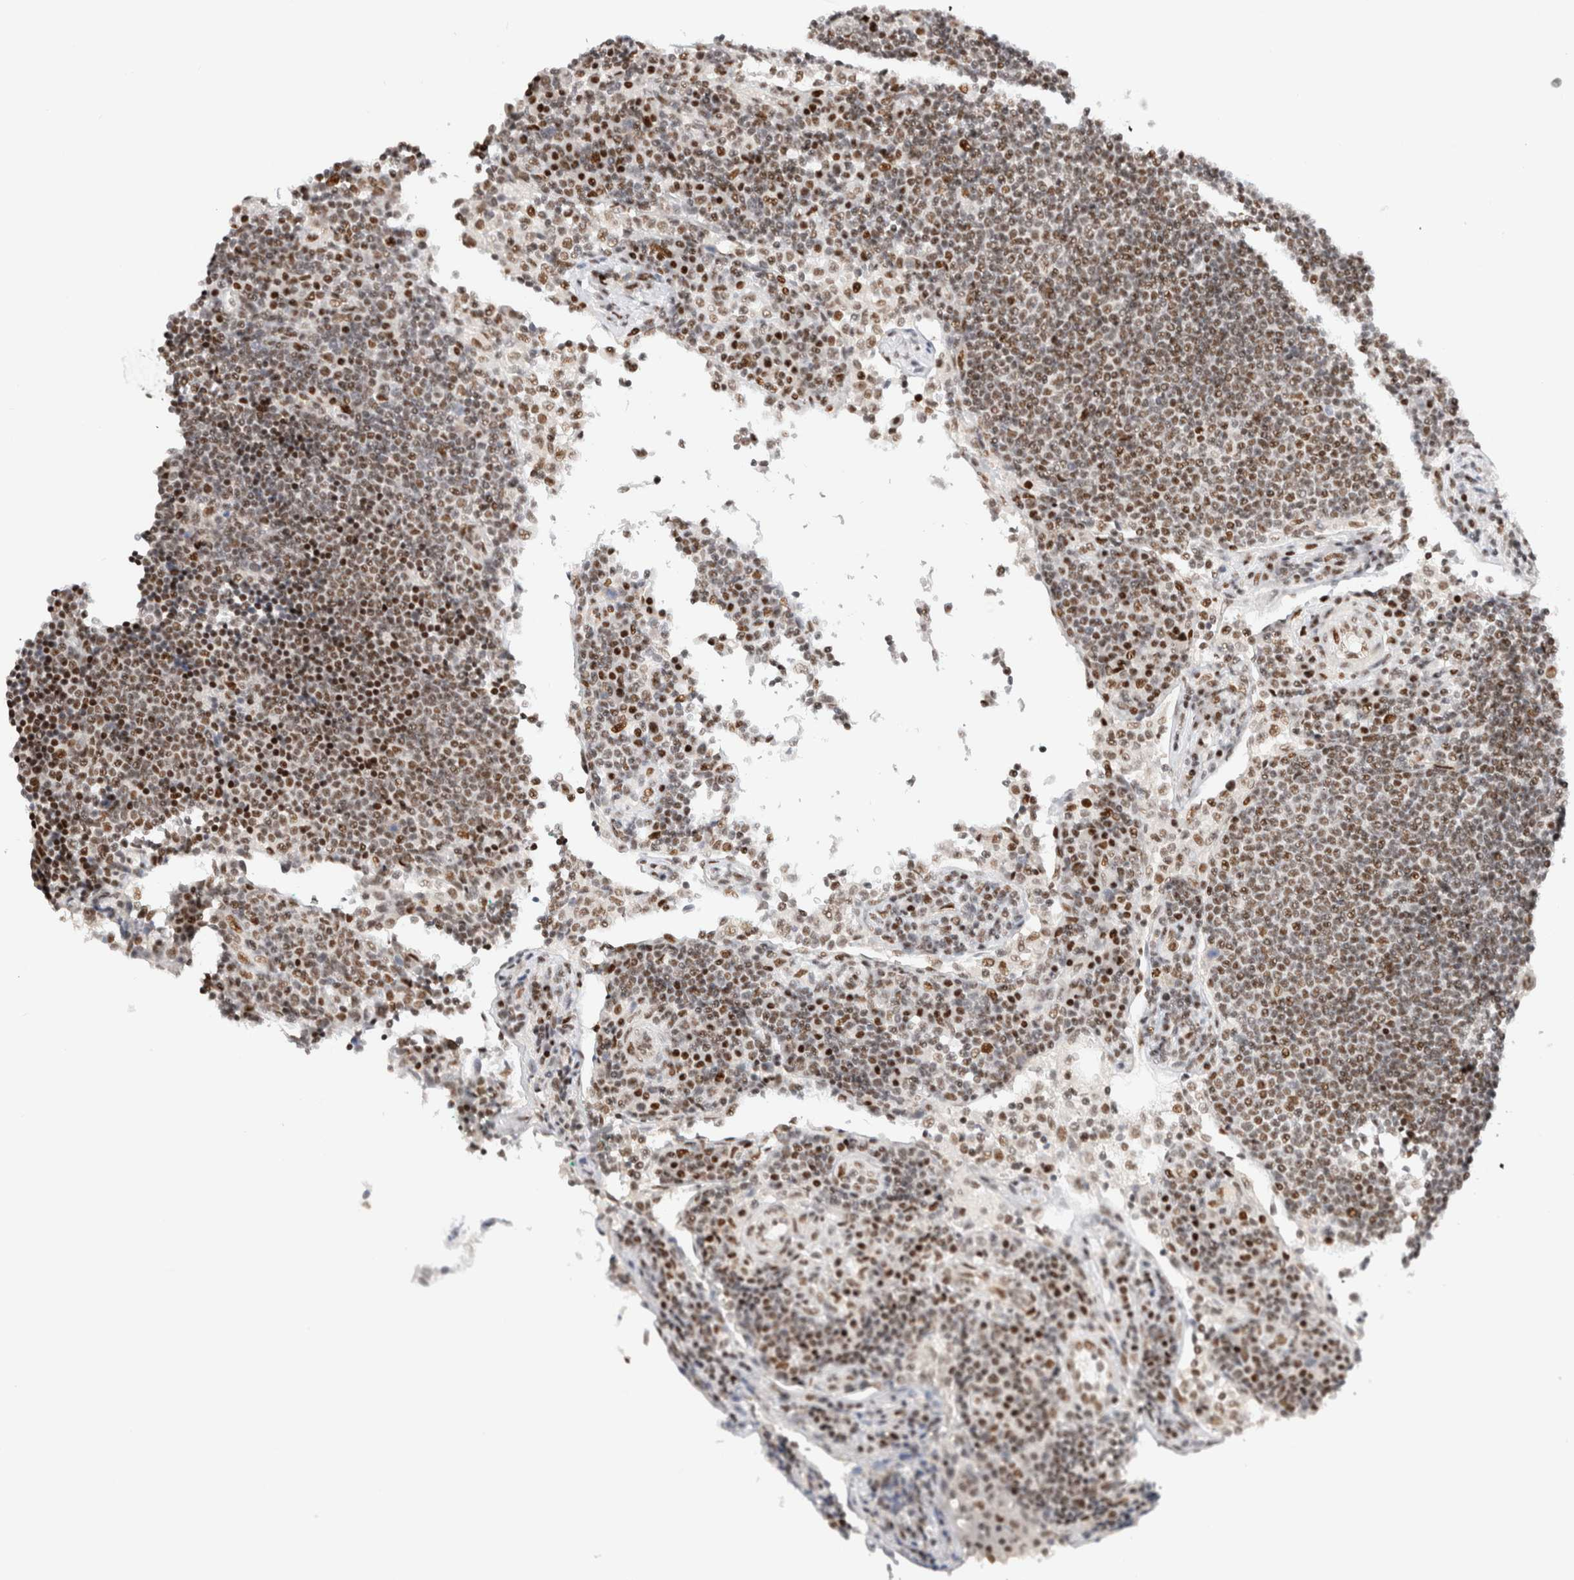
{"staining": {"intensity": "weak", "quantity": ">75%", "location": "nuclear"}, "tissue": "lymph node", "cell_type": "Germinal center cells", "image_type": "normal", "snomed": [{"axis": "morphology", "description": "Normal tissue, NOS"}, {"axis": "topography", "description": "Lymph node"}], "caption": "The image reveals staining of normal lymph node, revealing weak nuclear protein staining (brown color) within germinal center cells.", "gene": "ZNF282", "patient": {"sex": "female", "age": 53}}